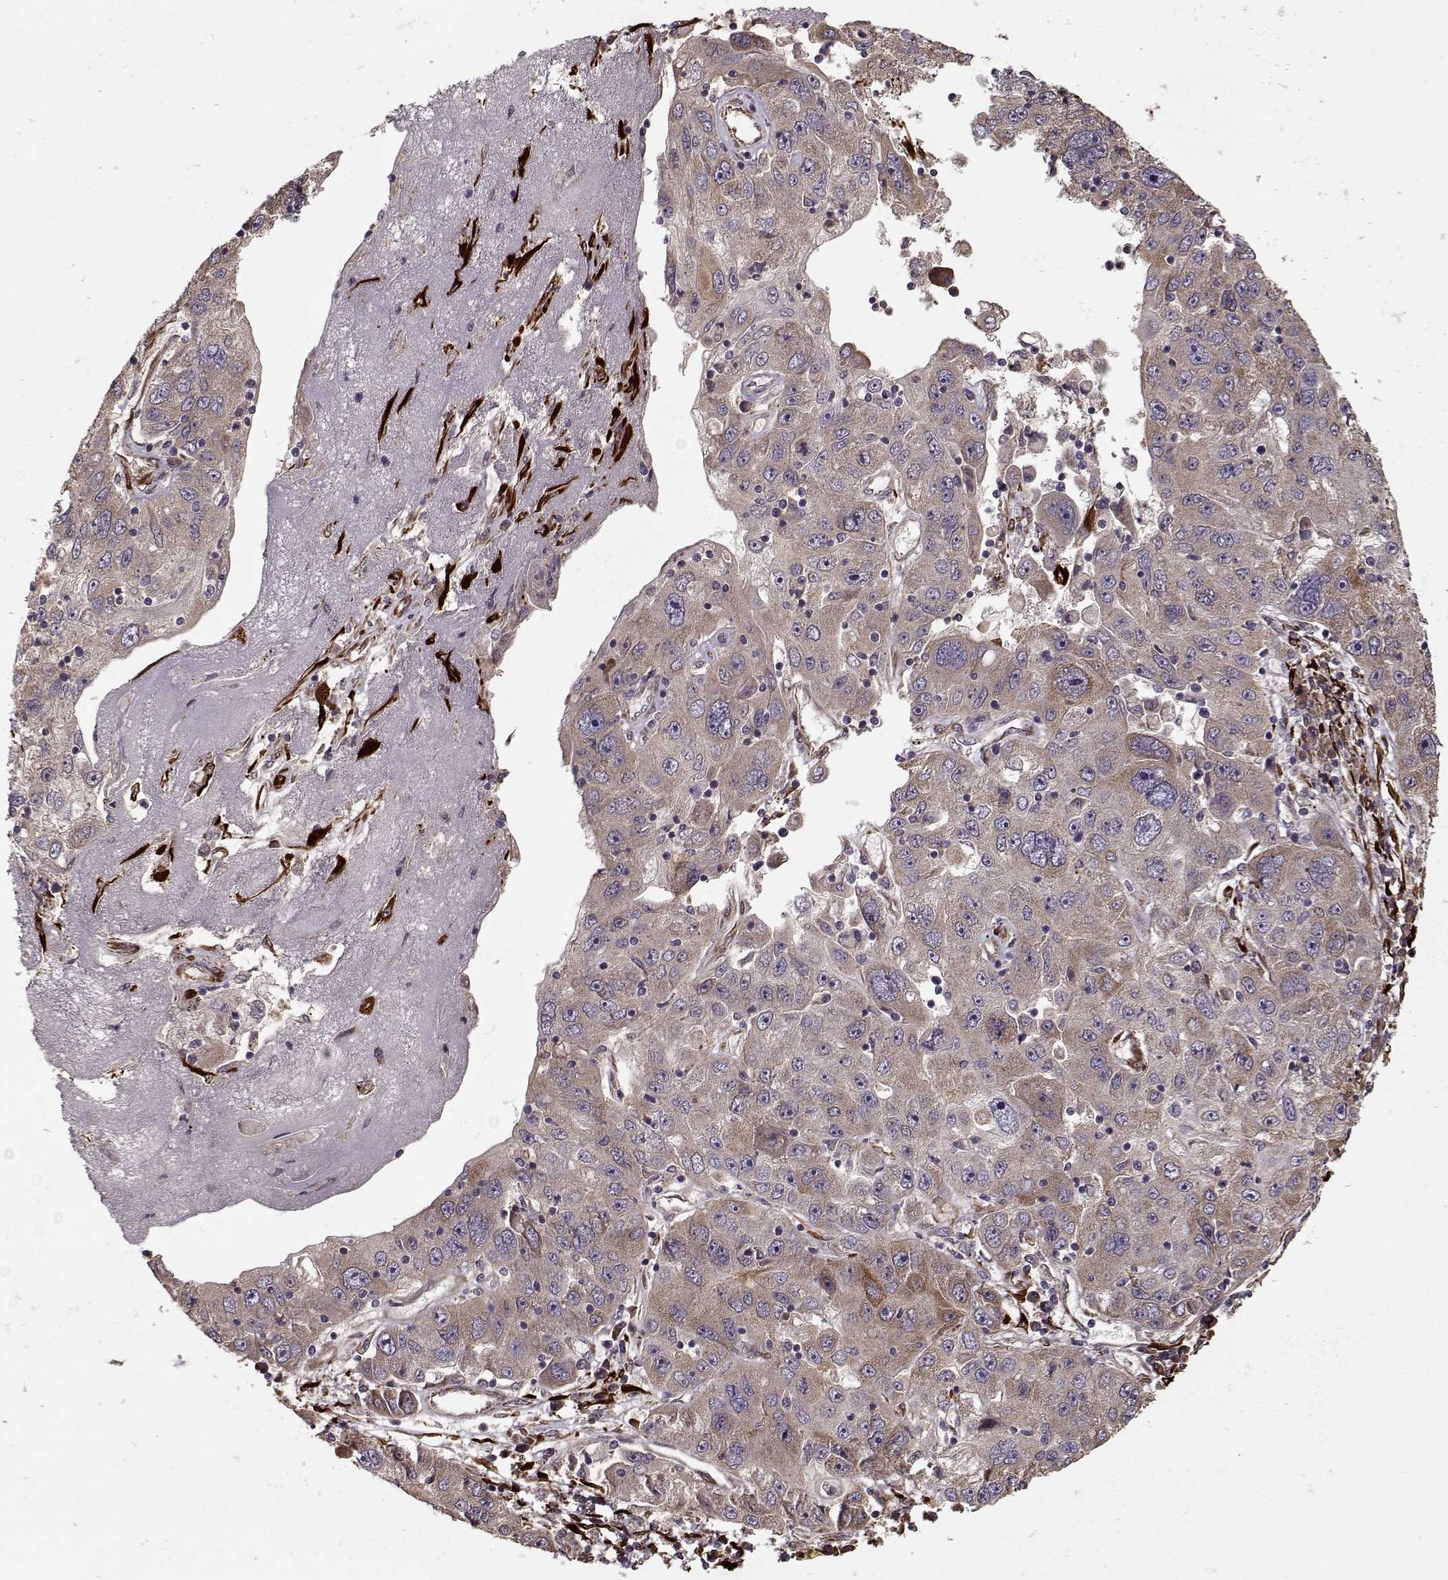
{"staining": {"intensity": "weak", "quantity": ">75%", "location": "cytoplasmic/membranous"}, "tissue": "stomach cancer", "cell_type": "Tumor cells", "image_type": "cancer", "snomed": [{"axis": "morphology", "description": "Adenocarcinoma, NOS"}, {"axis": "topography", "description": "Stomach"}], "caption": "Weak cytoplasmic/membranous protein staining is identified in about >75% of tumor cells in stomach cancer. (IHC, brightfield microscopy, high magnification).", "gene": "IMMP1L", "patient": {"sex": "male", "age": 56}}